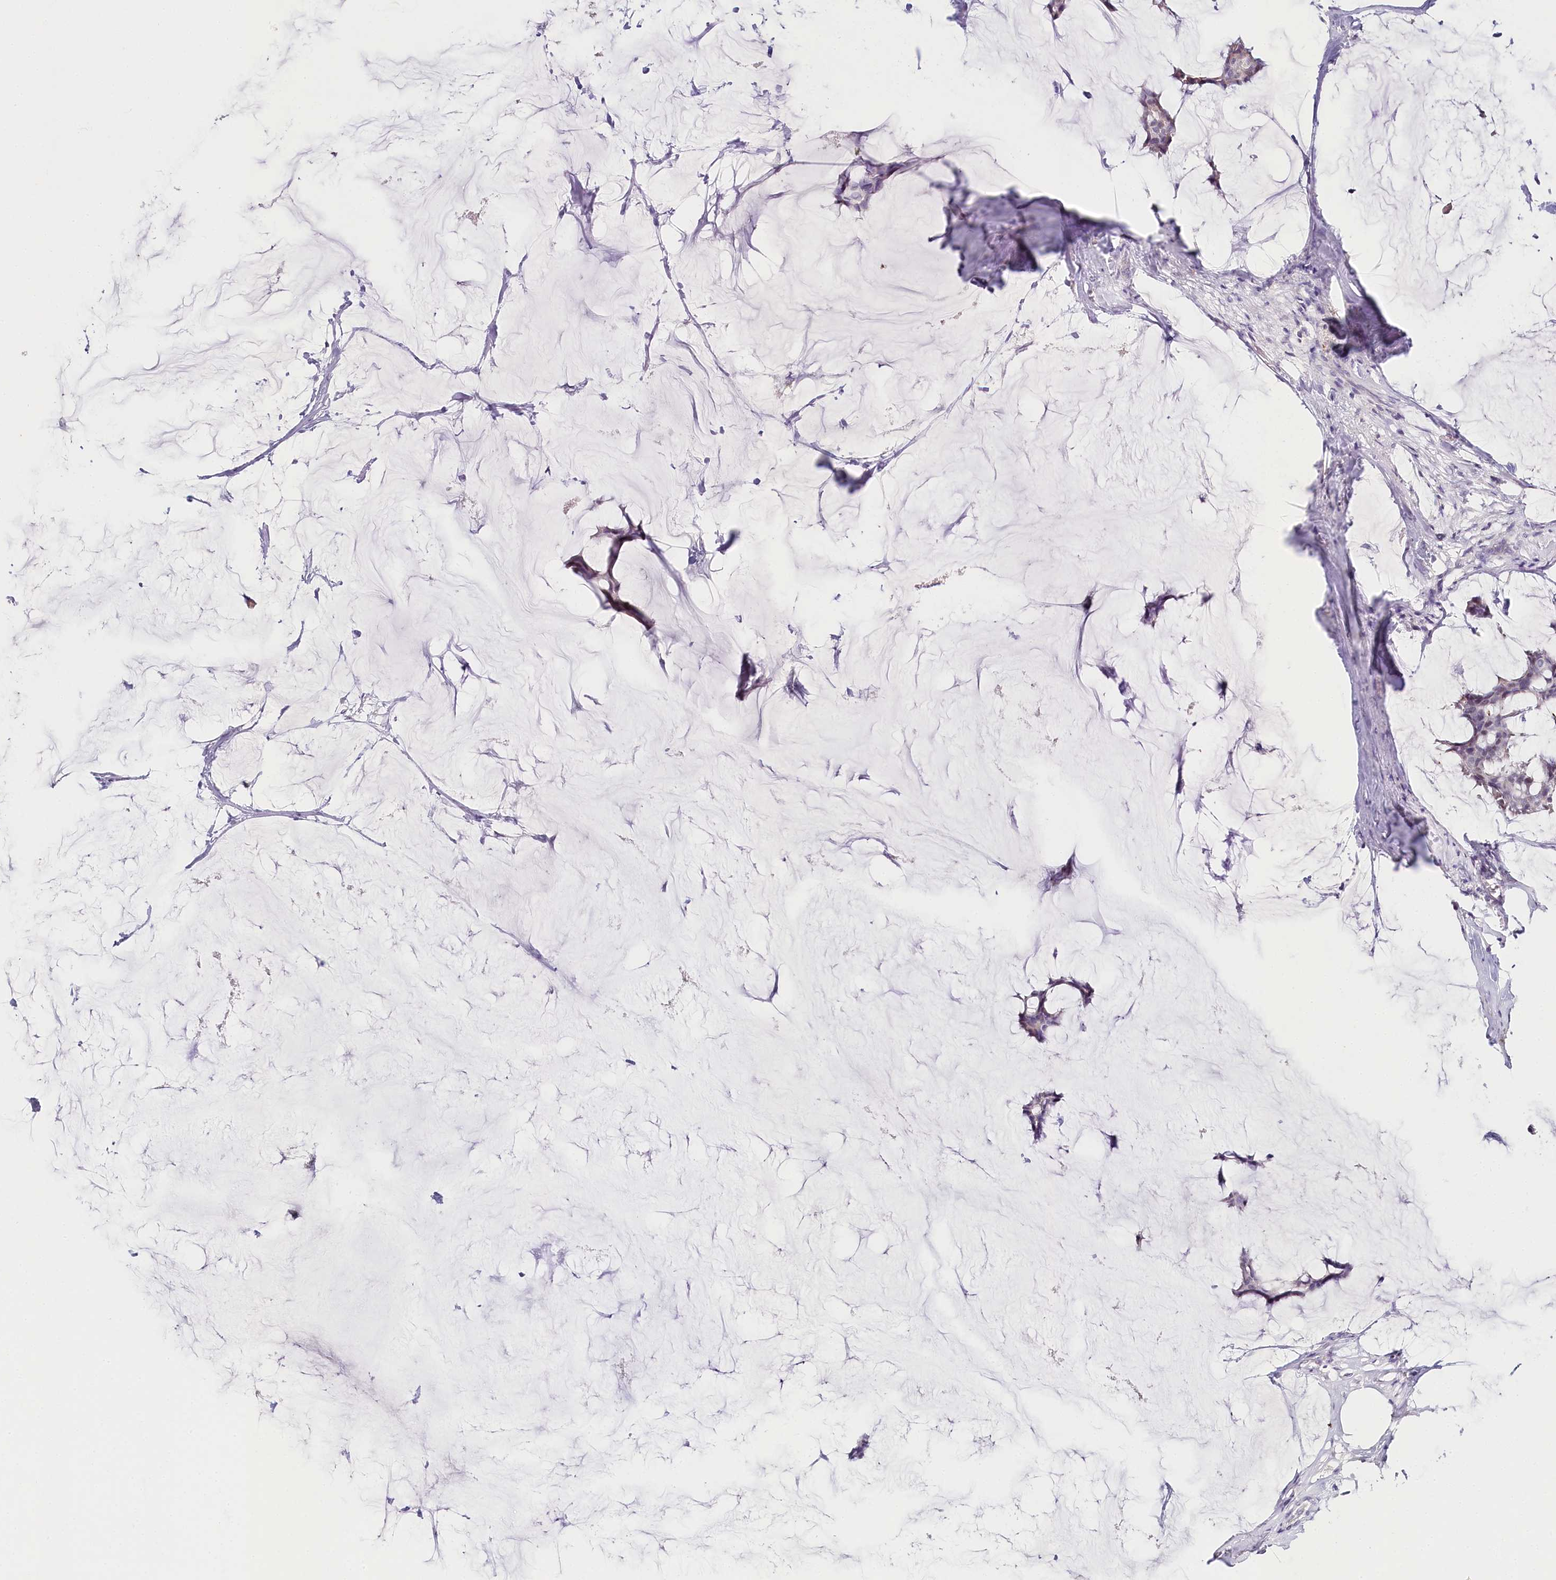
{"staining": {"intensity": "negative", "quantity": "none", "location": "none"}, "tissue": "breast cancer", "cell_type": "Tumor cells", "image_type": "cancer", "snomed": [{"axis": "morphology", "description": "Duct carcinoma"}, {"axis": "topography", "description": "Breast"}], "caption": "Immunohistochemical staining of human breast cancer (infiltrating ductal carcinoma) demonstrates no significant expression in tumor cells.", "gene": "TP53", "patient": {"sex": "female", "age": 93}}